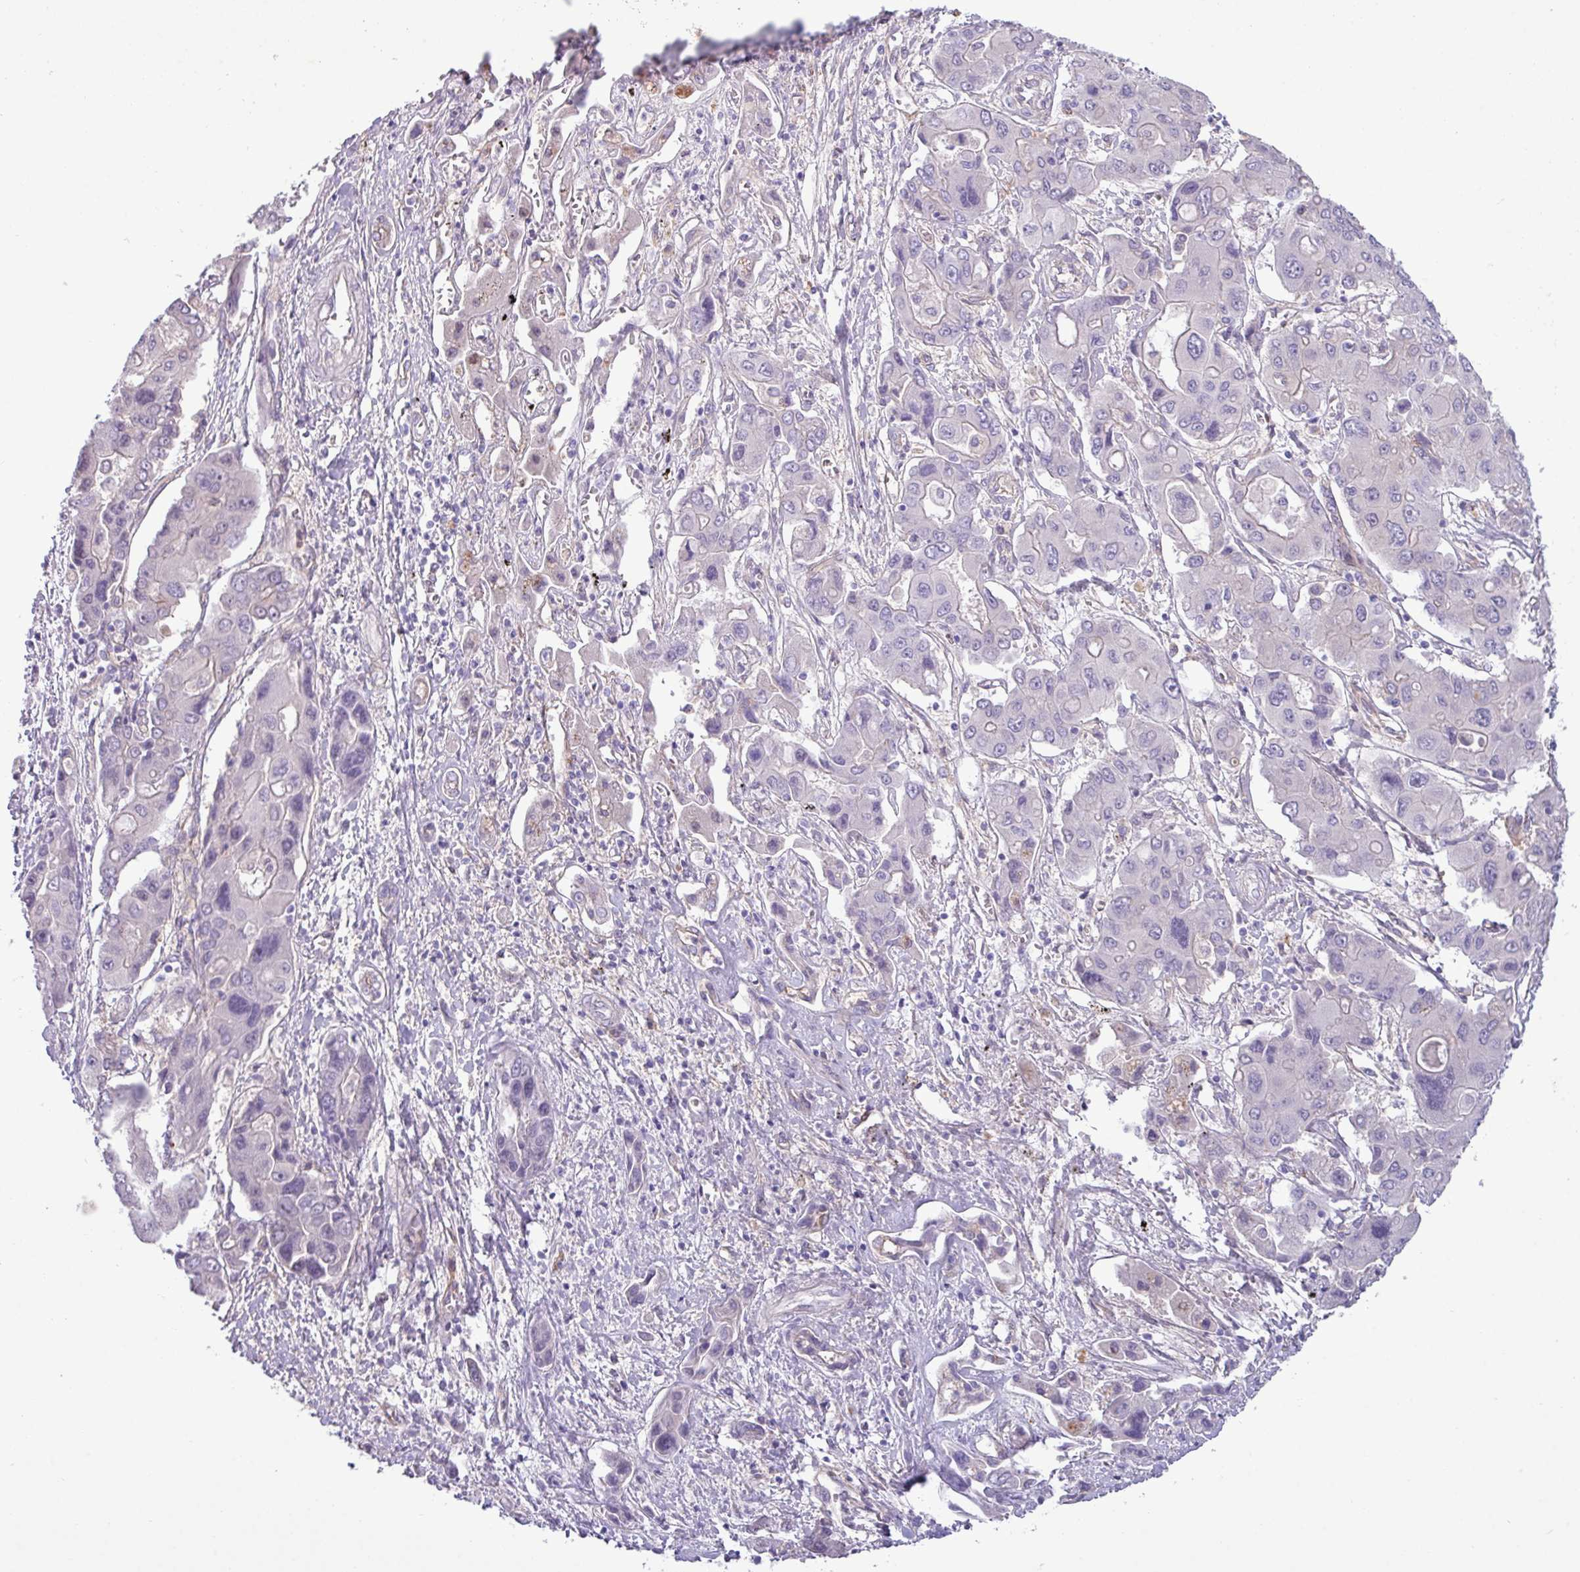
{"staining": {"intensity": "negative", "quantity": "none", "location": "none"}, "tissue": "liver cancer", "cell_type": "Tumor cells", "image_type": "cancer", "snomed": [{"axis": "morphology", "description": "Cholangiocarcinoma"}, {"axis": "topography", "description": "Liver"}], "caption": "Immunohistochemistry micrograph of neoplastic tissue: liver cancer stained with DAB (3,3'-diaminobenzidine) shows no significant protein positivity in tumor cells.", "gene": "KIRREL3", "patient": {"sex": "male", "age": 67}}